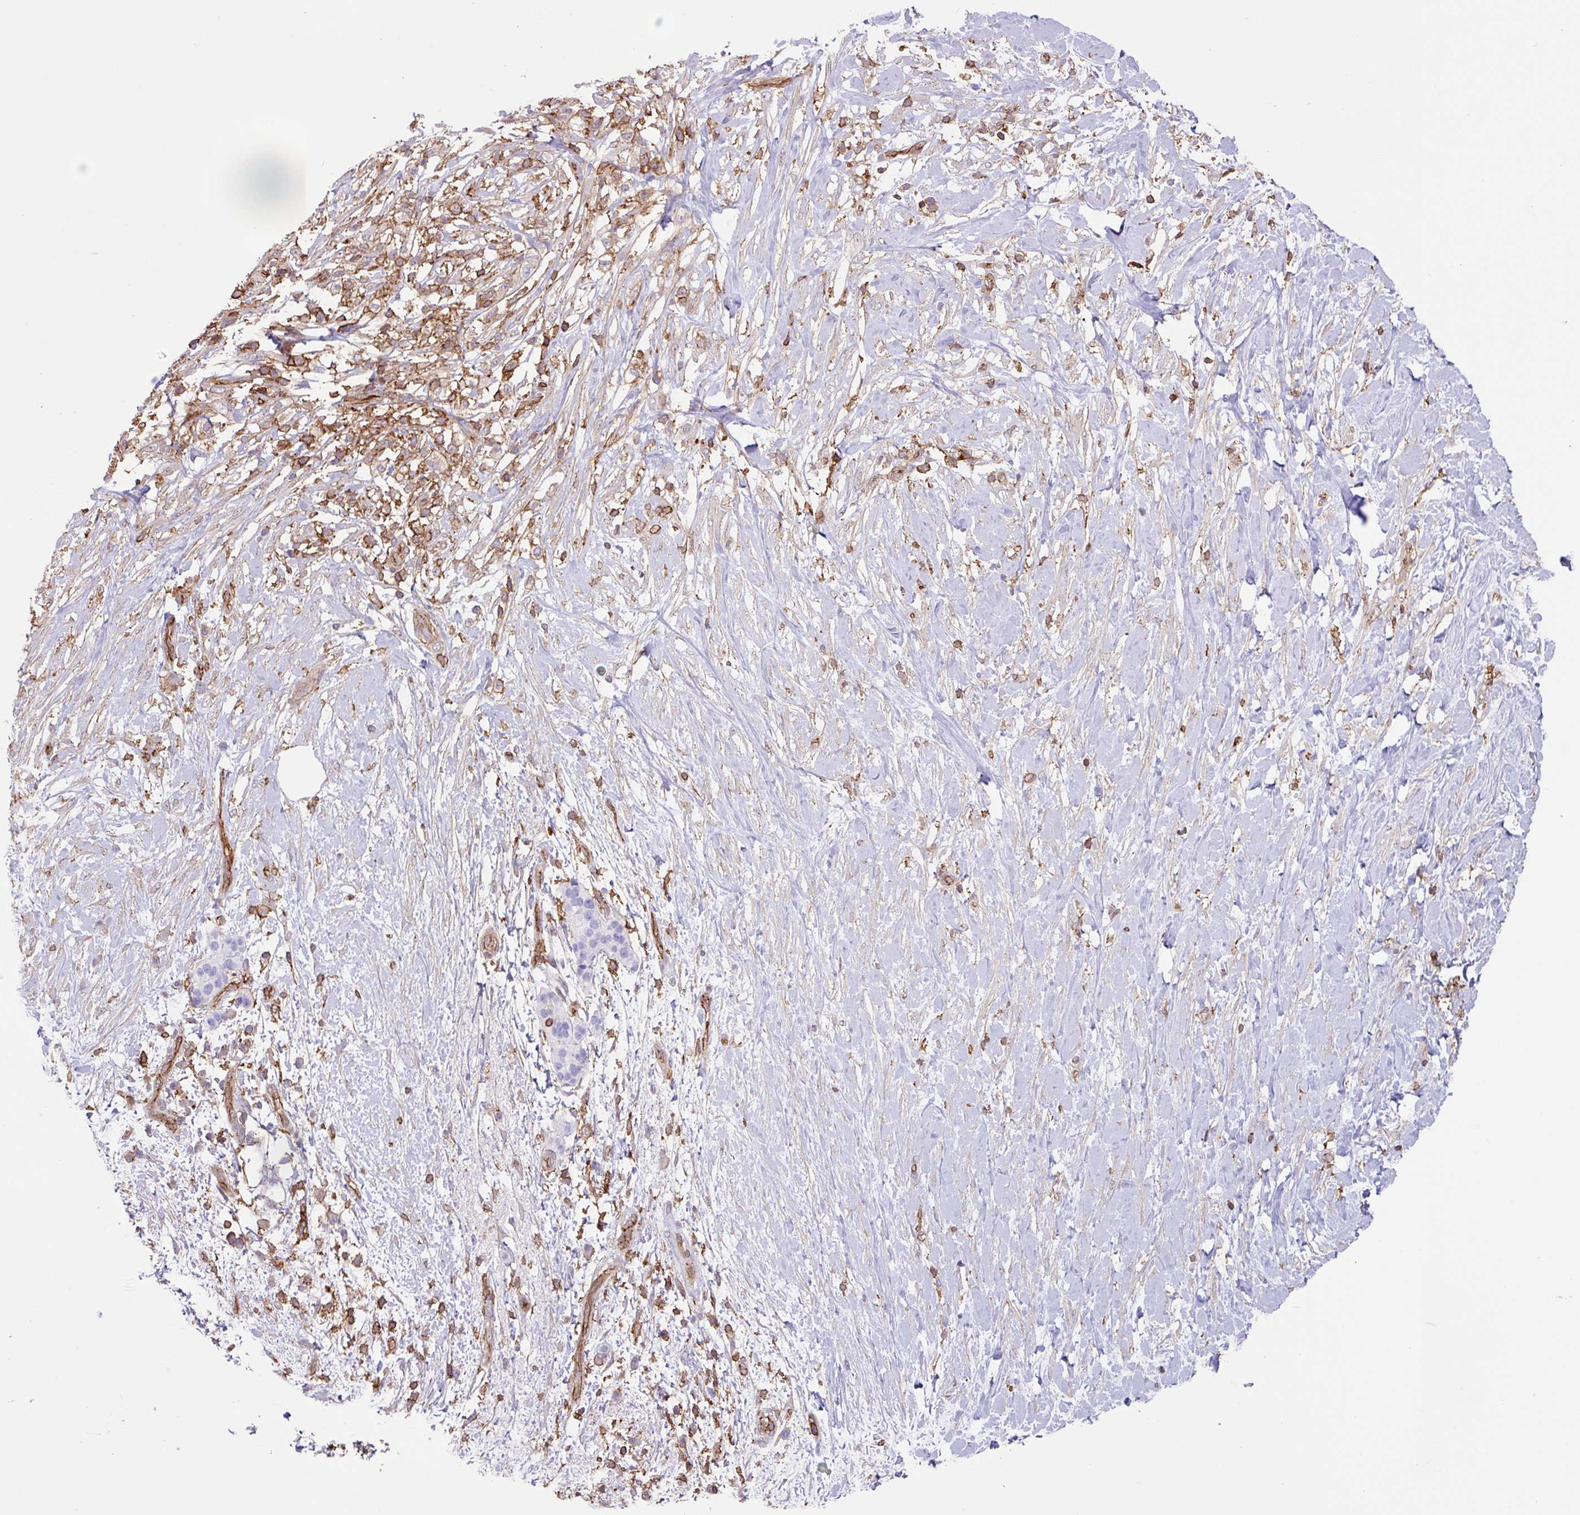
{"staining": {"intensity": "negative", "quantity": "none", "location": "none"}, "tissue": "pancreatic cancer", "cell_type": "Tumor cells", "image_type": "cancer", "snomed": [{"axis": "morphology", "description": "Adenocarcinoma, NOS"}, {"axis": "topography", "description": "Pancreas"}], "caption": "Immunohistochemistry of pancreatic adenocarcinoma shows no expression in tumor cells. The staining is performed using DAB brown chromogen with nuclei counter-stained in using hematoxylin.", "gene": "PPP1R18", "patient": {"sex": "female", "age": 72}}